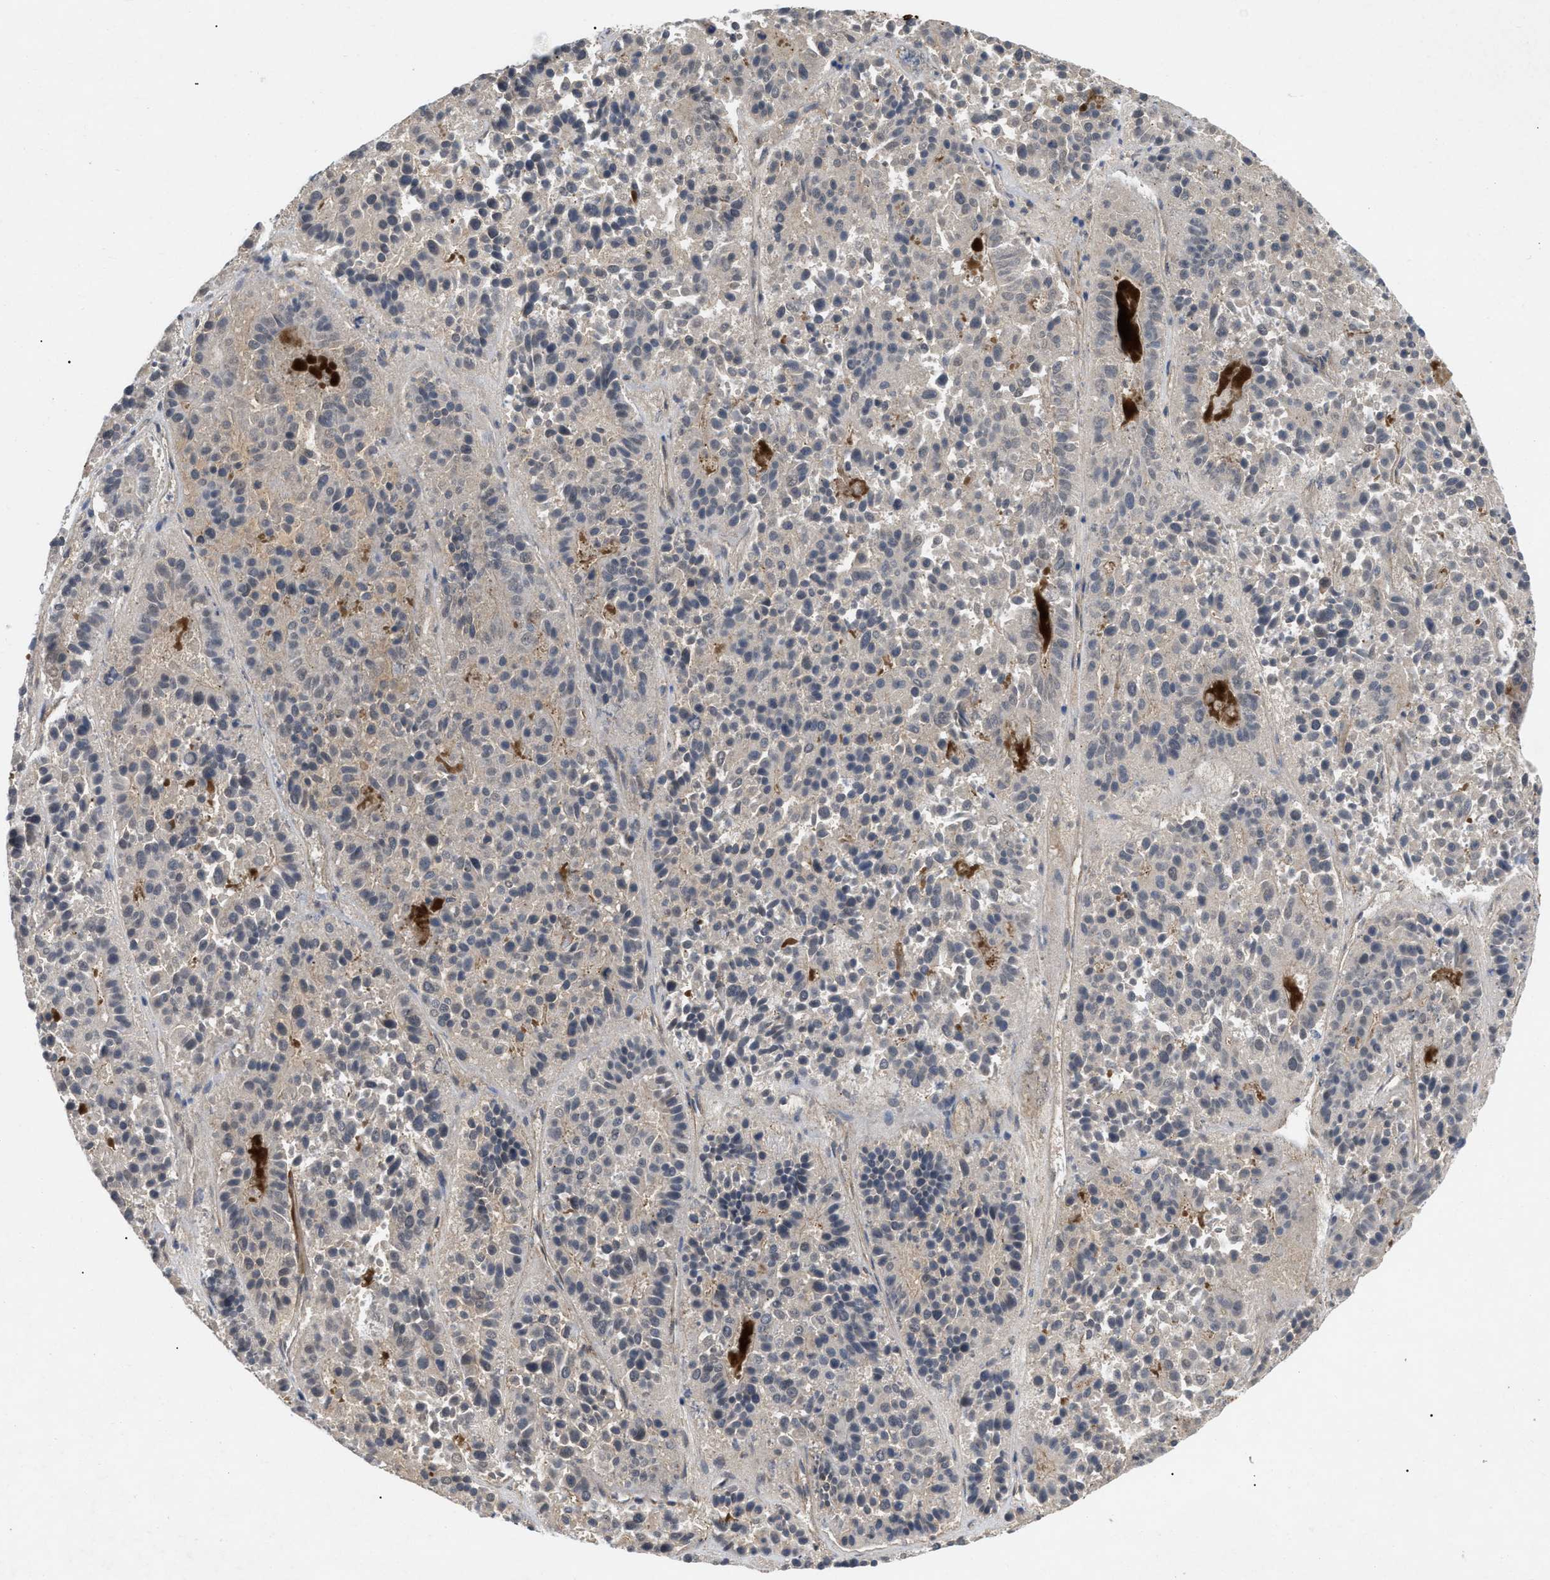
{"staining": {"intensity": "negative", "quantity": "none", "location": "none"}, "tissue": "pancreatic cancer", "cell_type": "Tumor cells", "image_type": "cancer", "snomed": [{"axis": "morphology", "description": "Adenocarcinoma, NOS"}, {"axis": "topography", "description": "Pancreas"}], "caption": "DAB (3,3'-diaminobenzidine) immunohistochemical staining of human pancreatic adenocarcinoma exhibits no significant expression in tumor cells. Nuclei are stained in blue.", "gene": "ST6GALNAC6", "patient": {"sex": "male", "age": 50}}